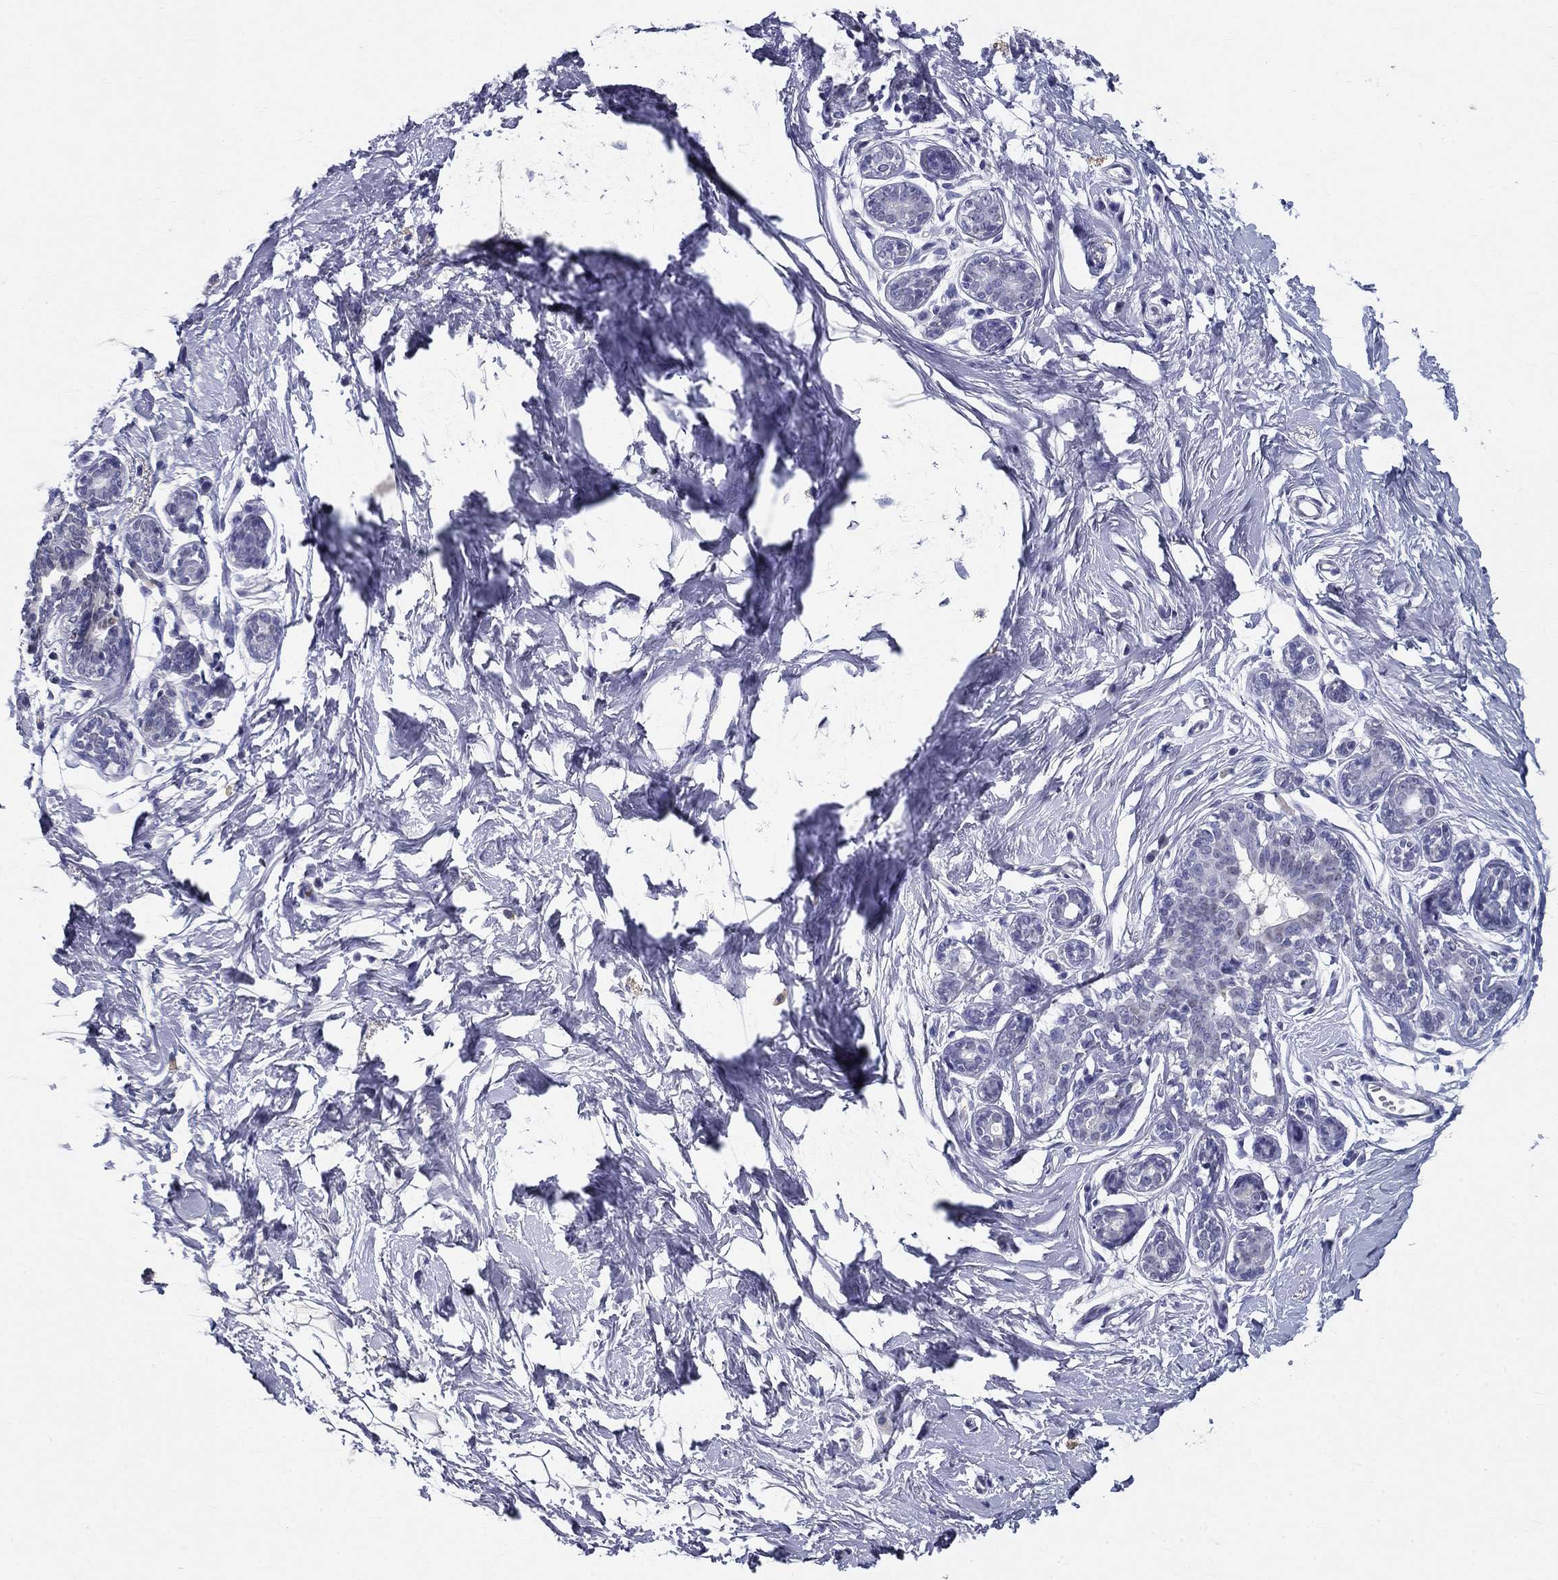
{"staining": {"intensity": "negative", "quantity": "none", "location": "none"}, "tissue": "breast", "cell_type": "Adipocytes", "image_type": "normal", "snomed": [{"axis": "morphology", "description": "Normal tissue, NOS"}, {"axis": "topography", "description": "Breast"}], "caption": "Adipocytes are negative for brown protein staining in benign breast. Nuclei are stained in blue.", "gene": "IGSF8", "patient": {"sex": "female", "age": 37}}